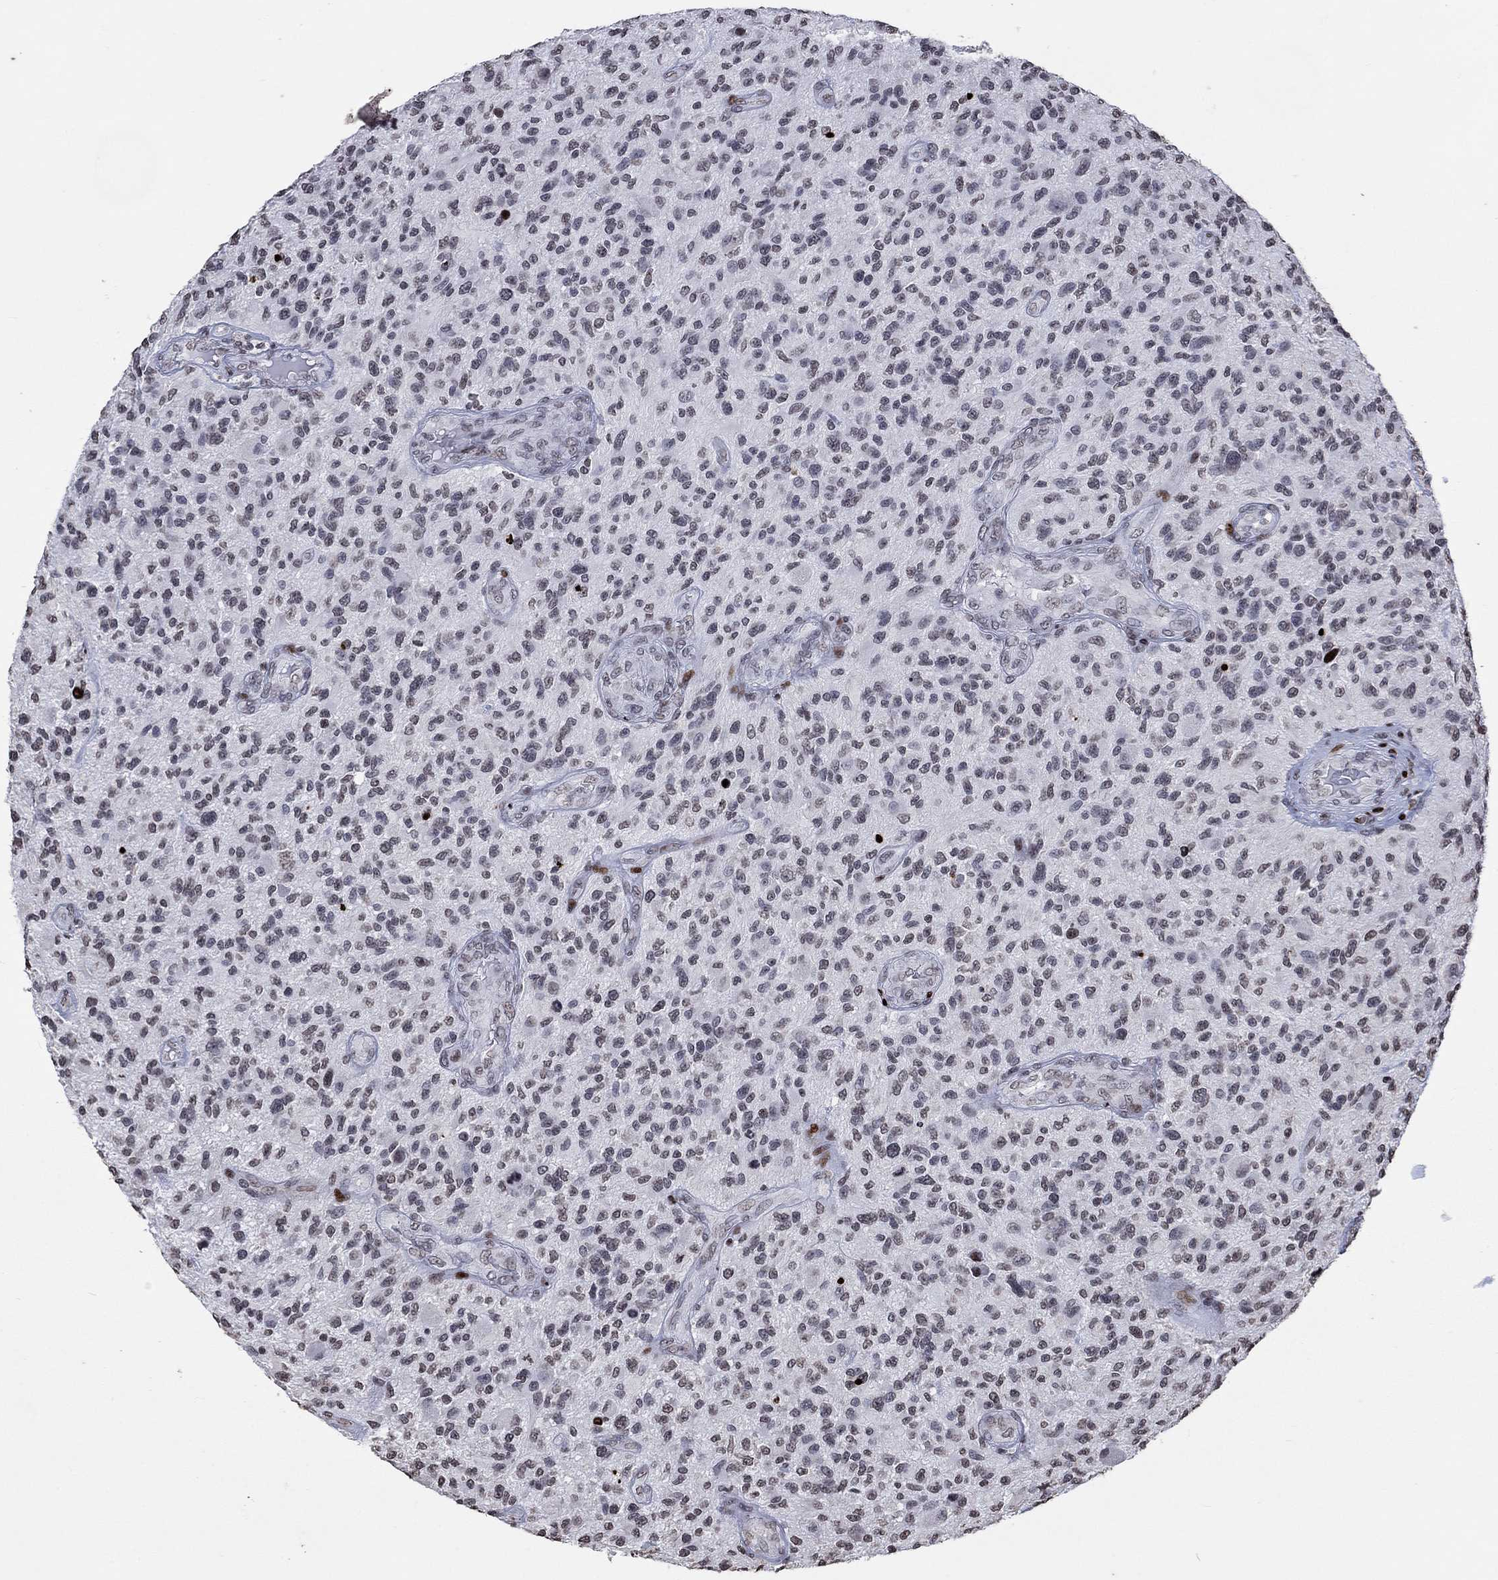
{"staining": {"intensity": "negative", "quantity": "none", "location": "none"}, "tissue": "glioma", "cell_type": "Tumor cells", "image_type": "cancer", "snomed": [{"axis": "morphology", "description": "Glioma, malignant, High grade"}, {"axis": "topography", "description": "Brain"}], "caption": "IHC image of human glioma stained for a protein (brown), which demonstrates no staining in tumor cells.", "gene": "SRSF3", "patient": {"sex": "male", "age": 47}}